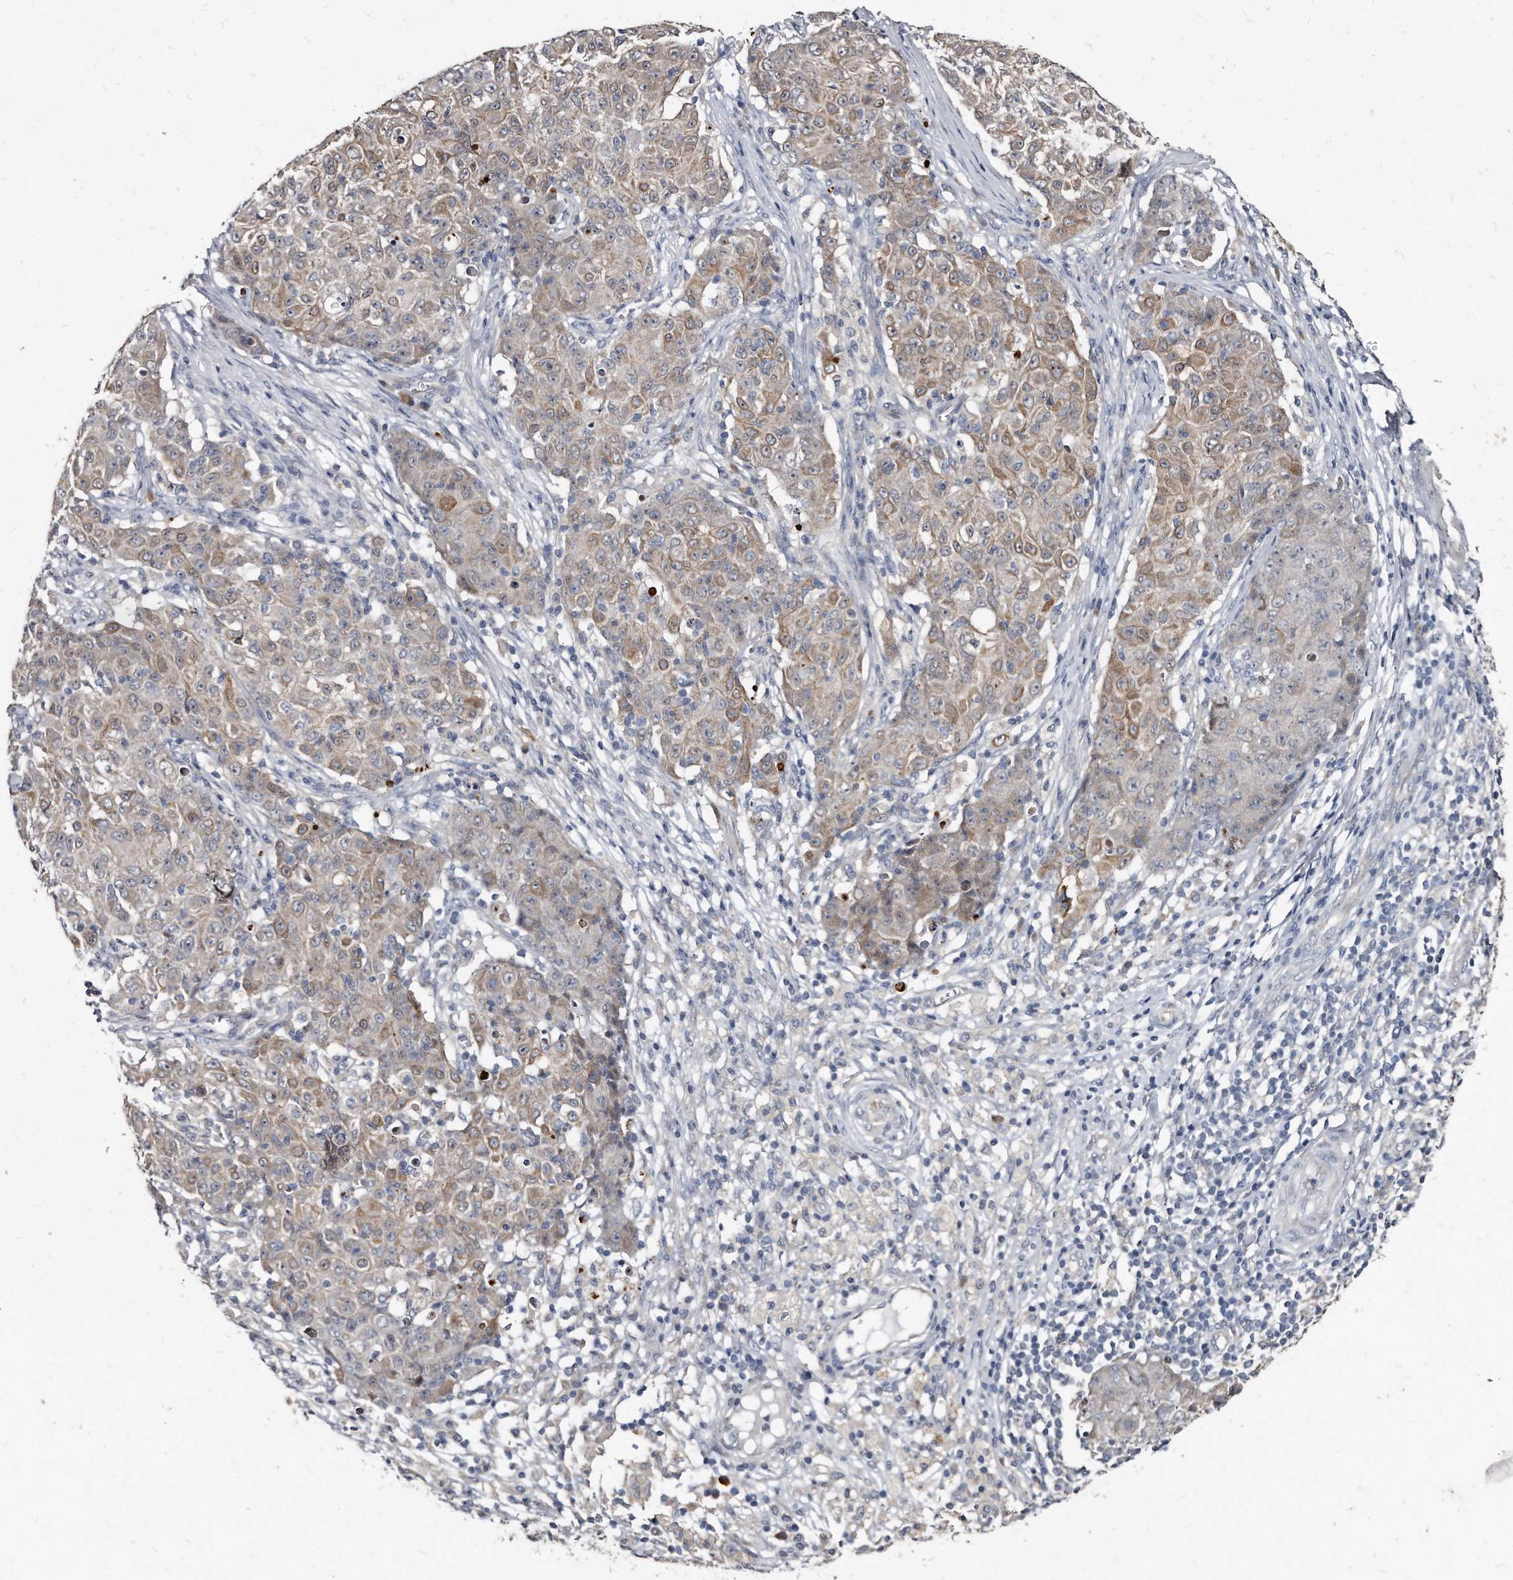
{"staining": {"intensity": "weak", "quantity": "25%-75%", "location": "cytoplasmic/membranous"}, "tissue": "ovarian cancer", "cell_type": "Tumor cells", "image_type": "cancer", "snomed": [{"axis": "morphology", "description": "Carcinoma, endometroid"}, {"axis": "topography", "description": "Ovary"}], "caption": "Protein expression analysis of human ovarian endometroid carcinoma reveals weak cytoplasmic/membranous staining in approximately 25%-75% of tumor cells. The staining was performed using DAB, with brown indicating positive protein expression. Nuclei are stained blue with hematoxylin.", "gene": "KLHDC3", "patient": {"sex": "female", "age": 42}}